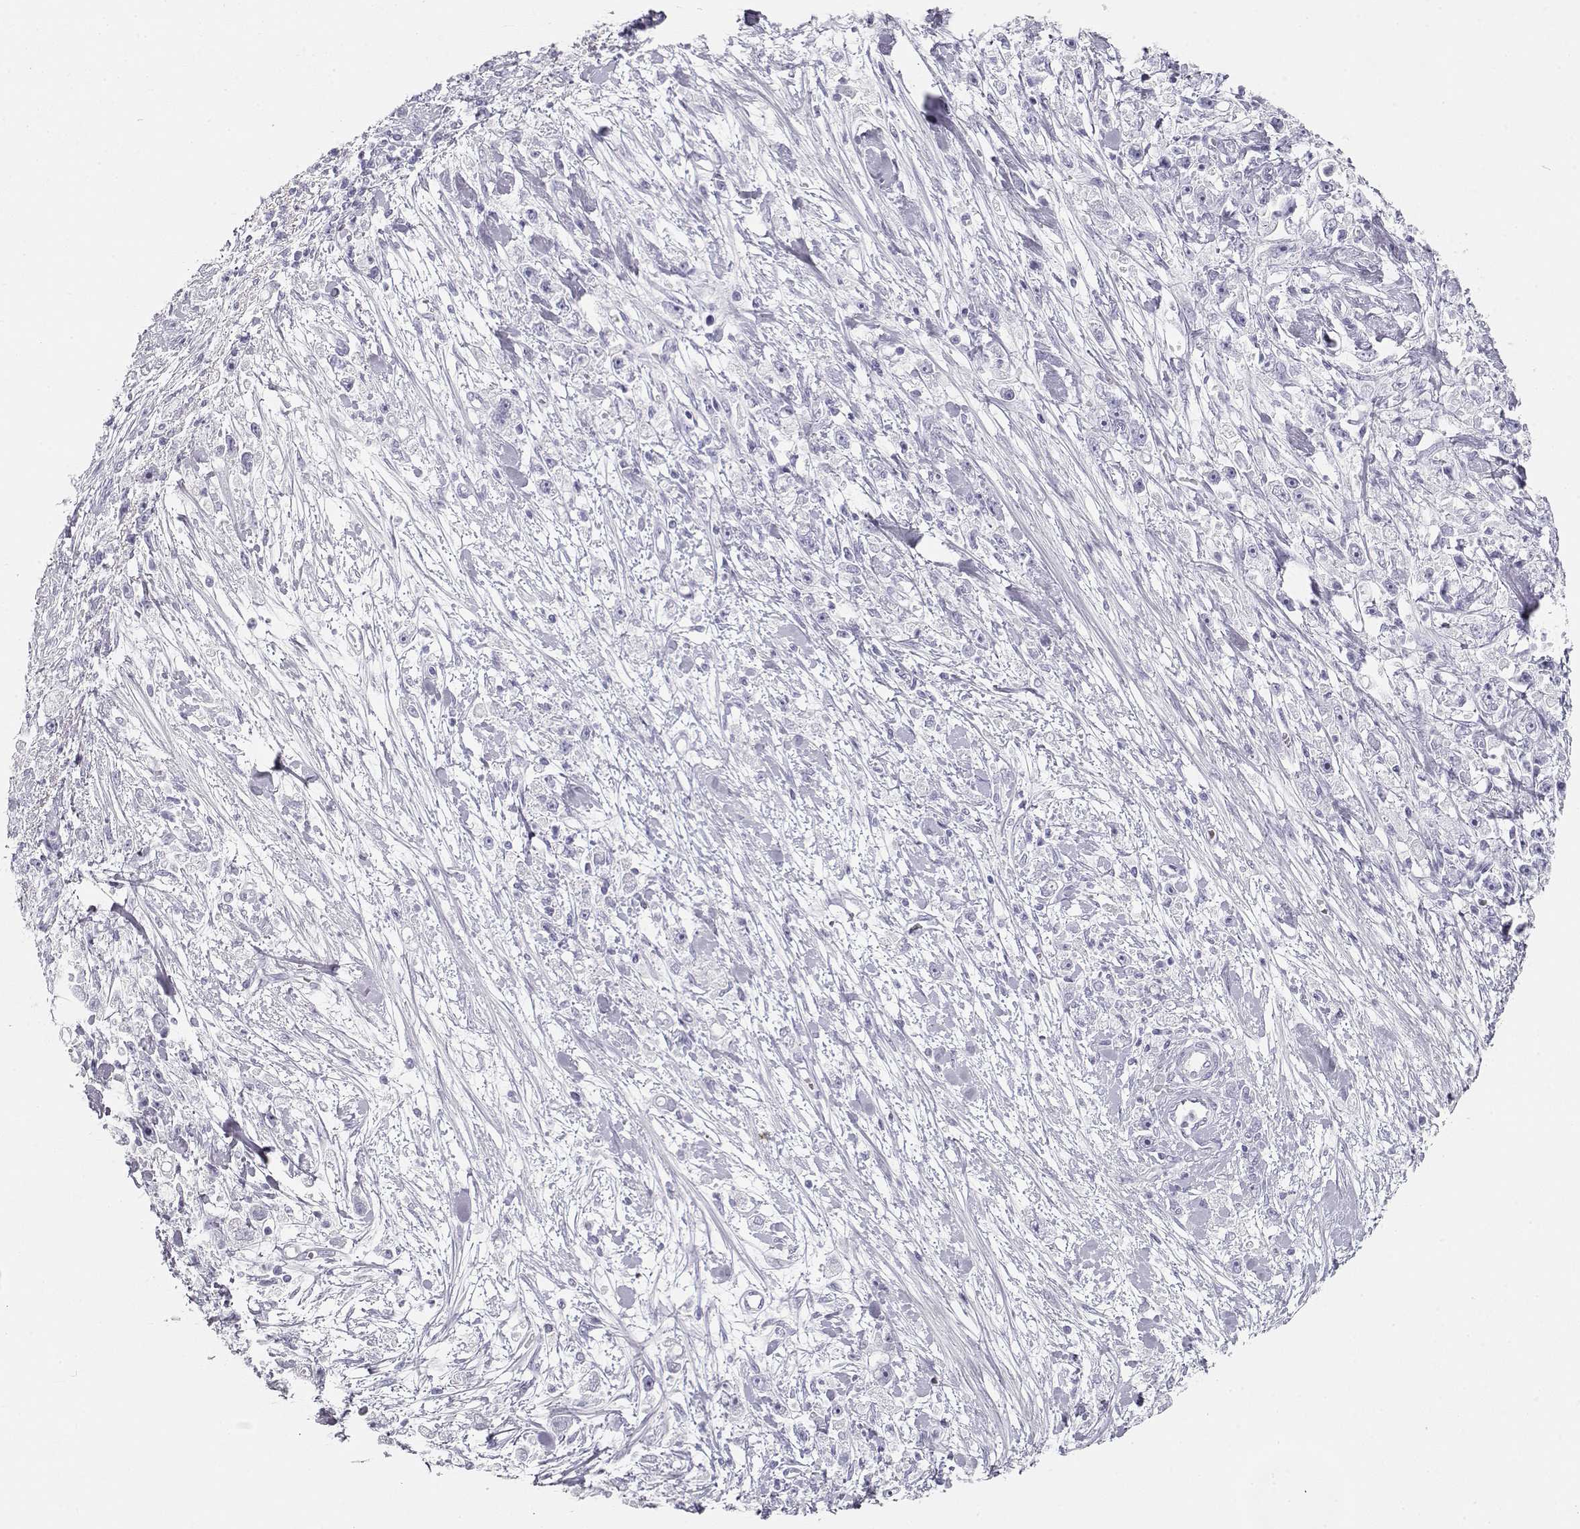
{"staining": {"intensity": "negative", "quantity": "none", "location": "none"}, "tissue": "stomach cancer", "cell_type": "Tumor cells", "image_type": "cancer", "snomed": [{"axis": "morphology", "description": "Adenocarcinoma, NOS"}, {"axis": "topography", "description": "Stomach"}], "caption": "Immunohistochemical staining of adenocarcinoma (stomach) exhibits no significant staining in tumor cells.", "gene": "TKTL1", "patient": {"sex": "female", "age": 59}}